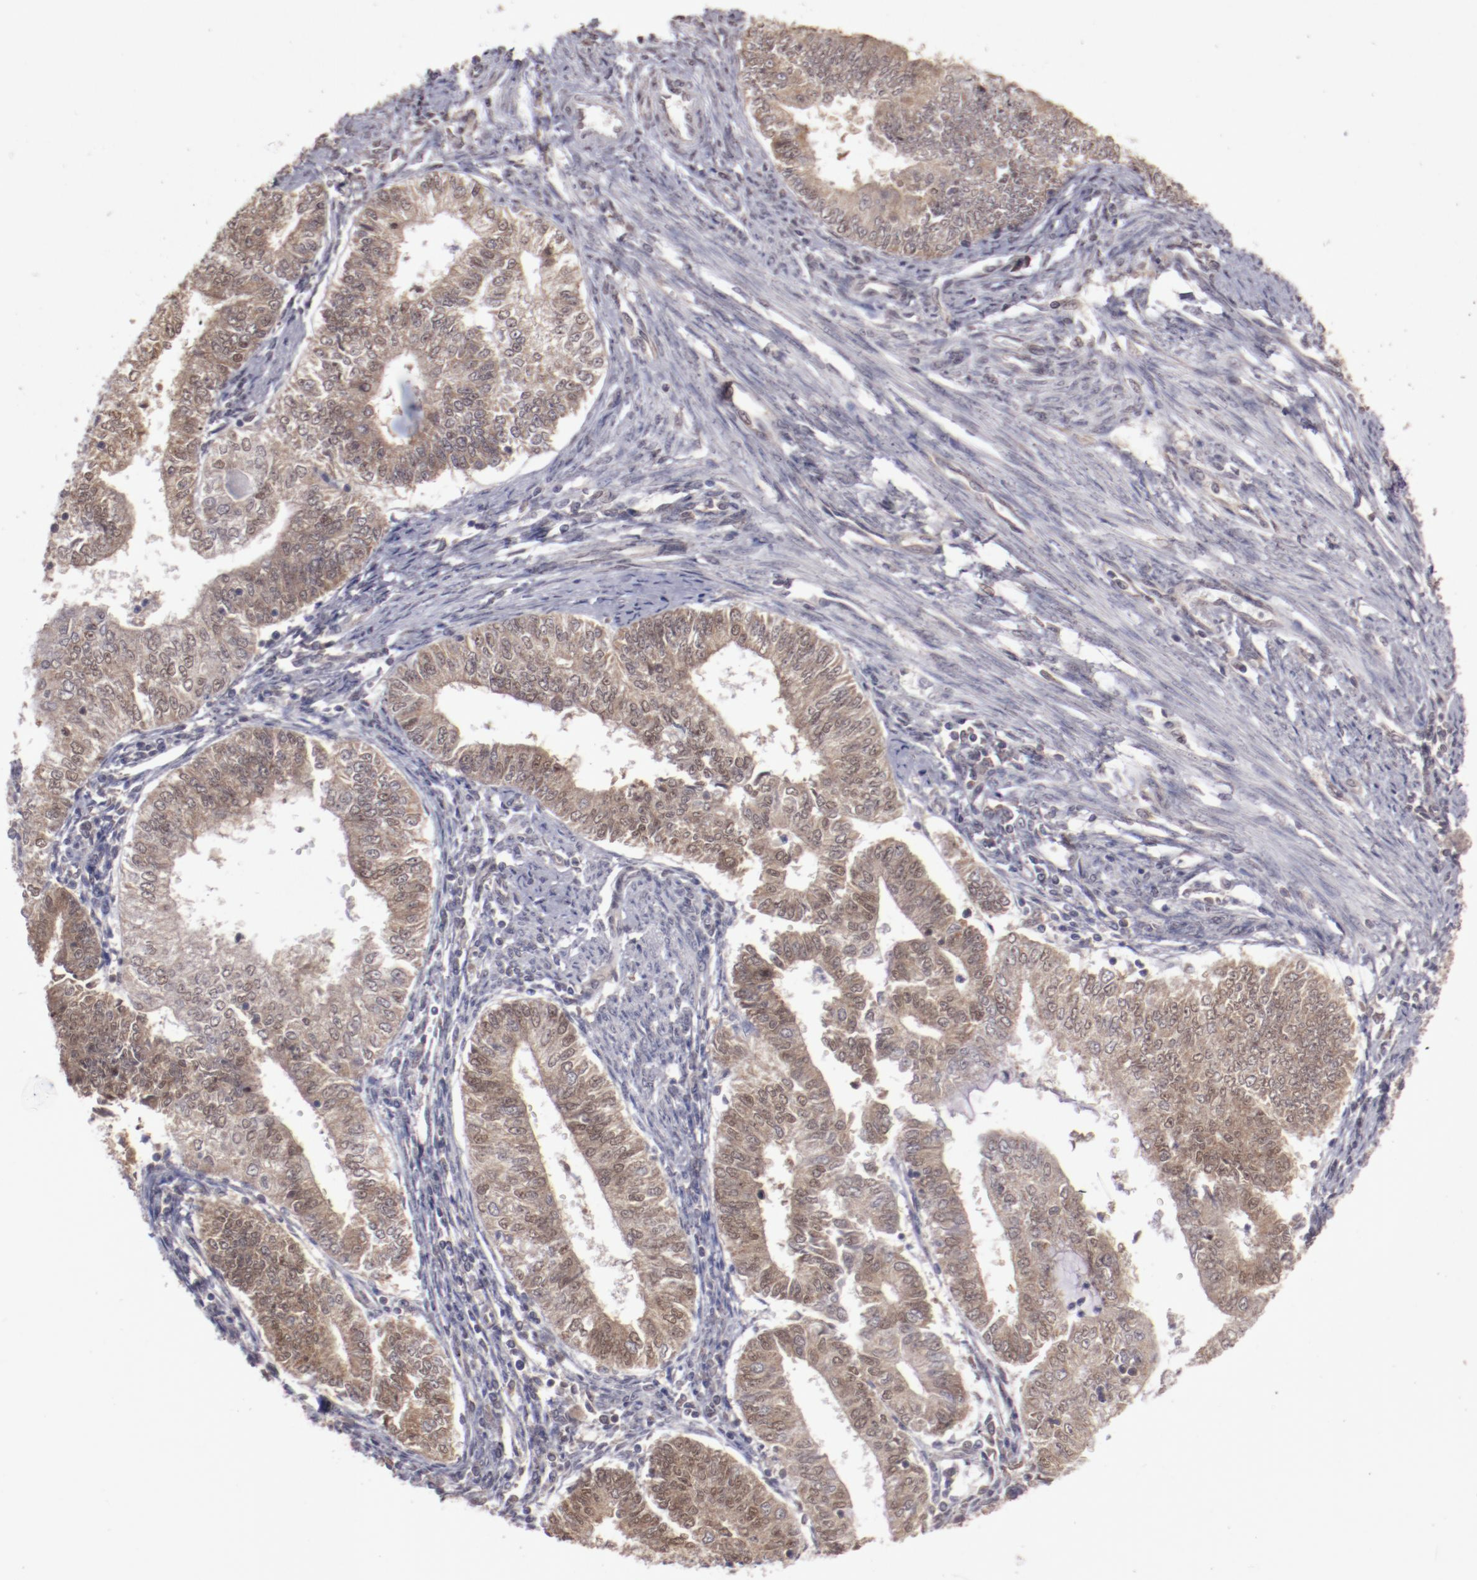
{"staining": {"intensity": "moderate", "quantity": ">75%", "location": "cytoplasmic/membranous,nuclear"}, "tissue": "endometrial cancer", "cell_type": "Tumor cells", "image_type": "cancer", "snomed": [{"axis": "morphology", "description": "Adenocarcinoma, NOS"}, {"axis": "topography", "description": "Endometrium"}], "caption": "Immunohistochemical staining of human endometrial cancer demonstrates medium levels of moderate cytoplasmic/membranous and nuclear expression in approximately >75% of tumor cells.", "gene": "ARNT", "patient": {"sex": "female", "age": 66}}